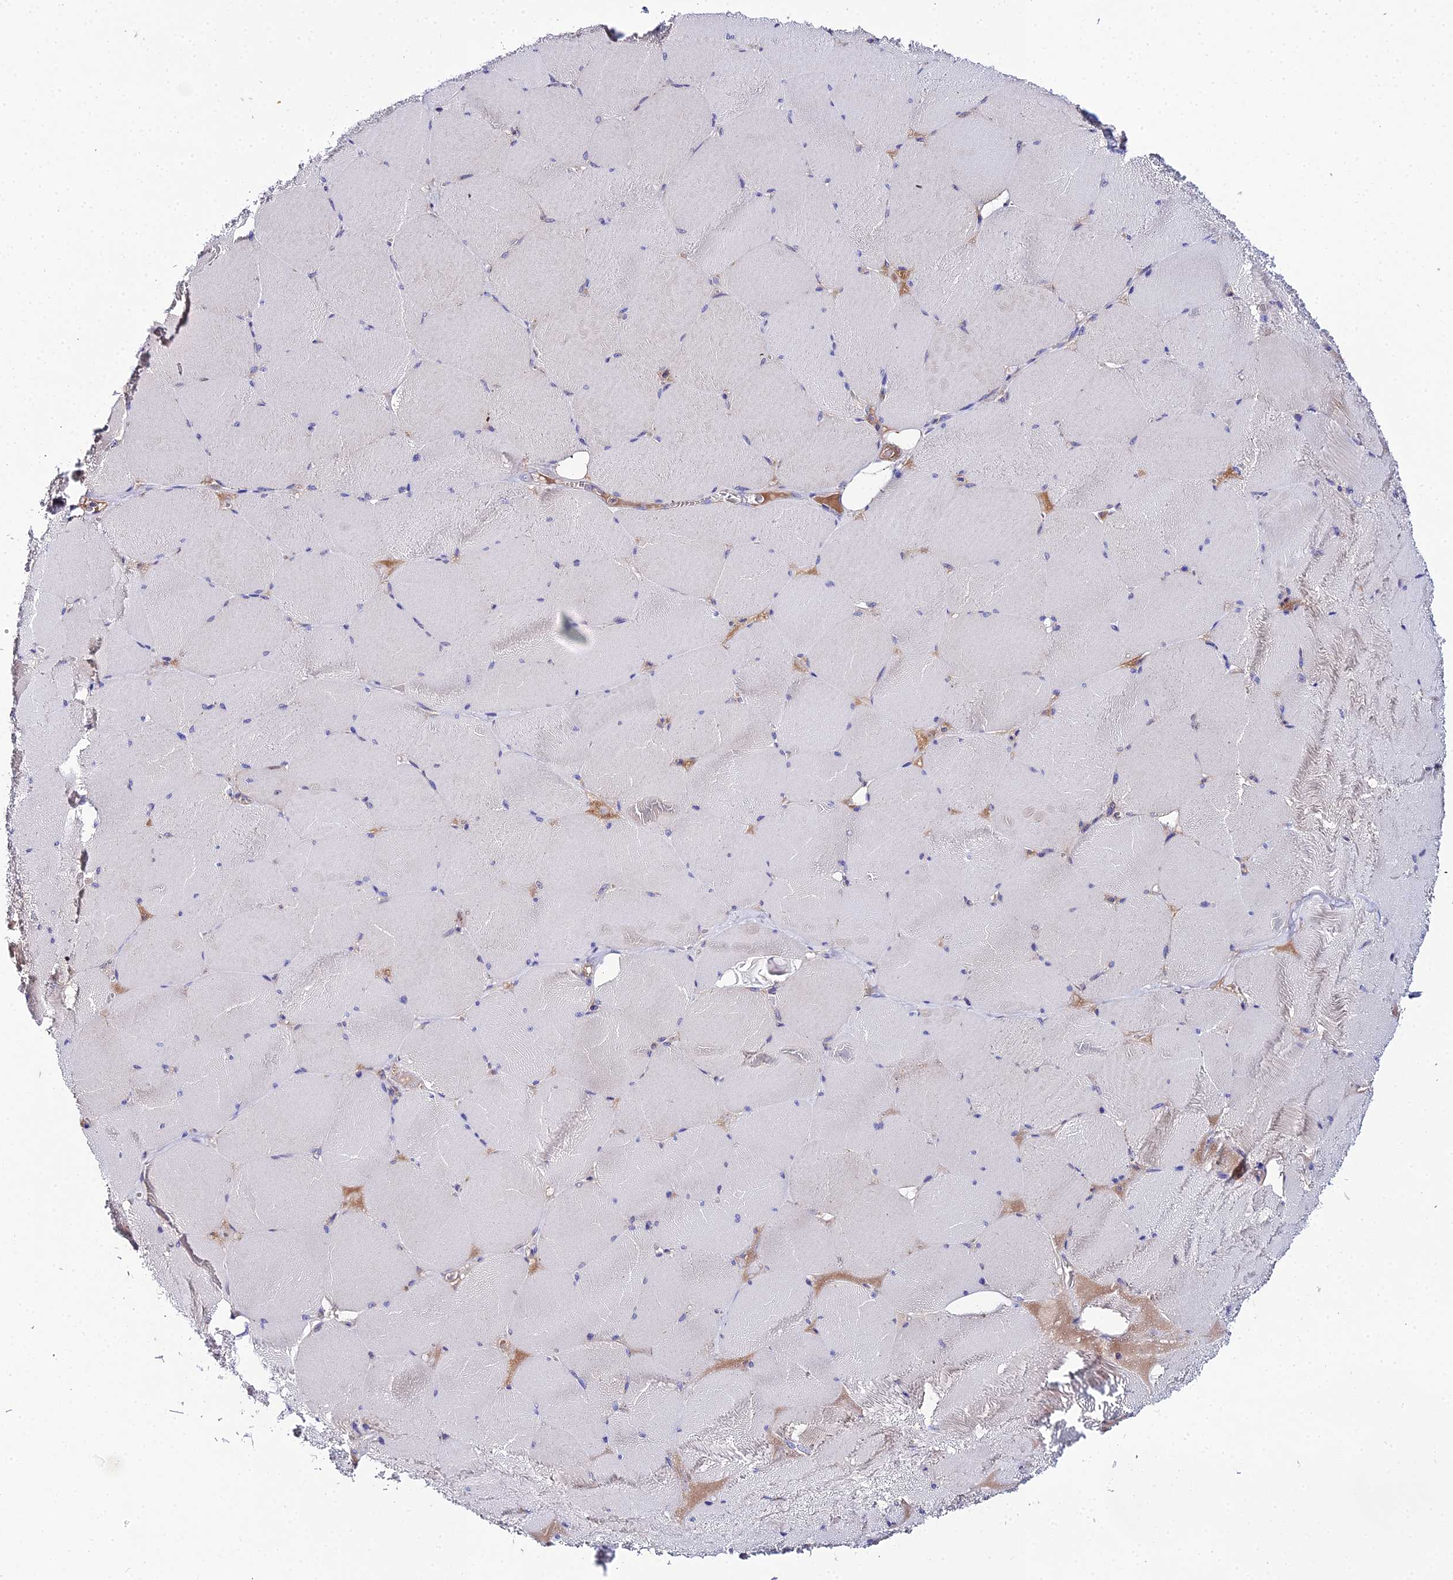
{"staining": {"intensity": "negative", "quantity": "none", "location": "none"}, "tissue": "skeletal muscle", "cell_type": "Myocytes", "image_type": "normal", "snomed": [{"axis": "morphology", "description": "Normal tissue, NOS"}, {"axis": "topography", "description": "Skeletal muscle"}, {"axis": "topography", "description": "Head-Neck"}], "caption": "An immunohistochemistry histopathology image of unremarkable skeletal muscle is shown. There is no staining in myocytes of skeletal muscle. (Immunohistochemistry, brightfield microscopy, high magnification).", "gene": "ACOT1", "patient": {"sex": "male", "age": 66}}